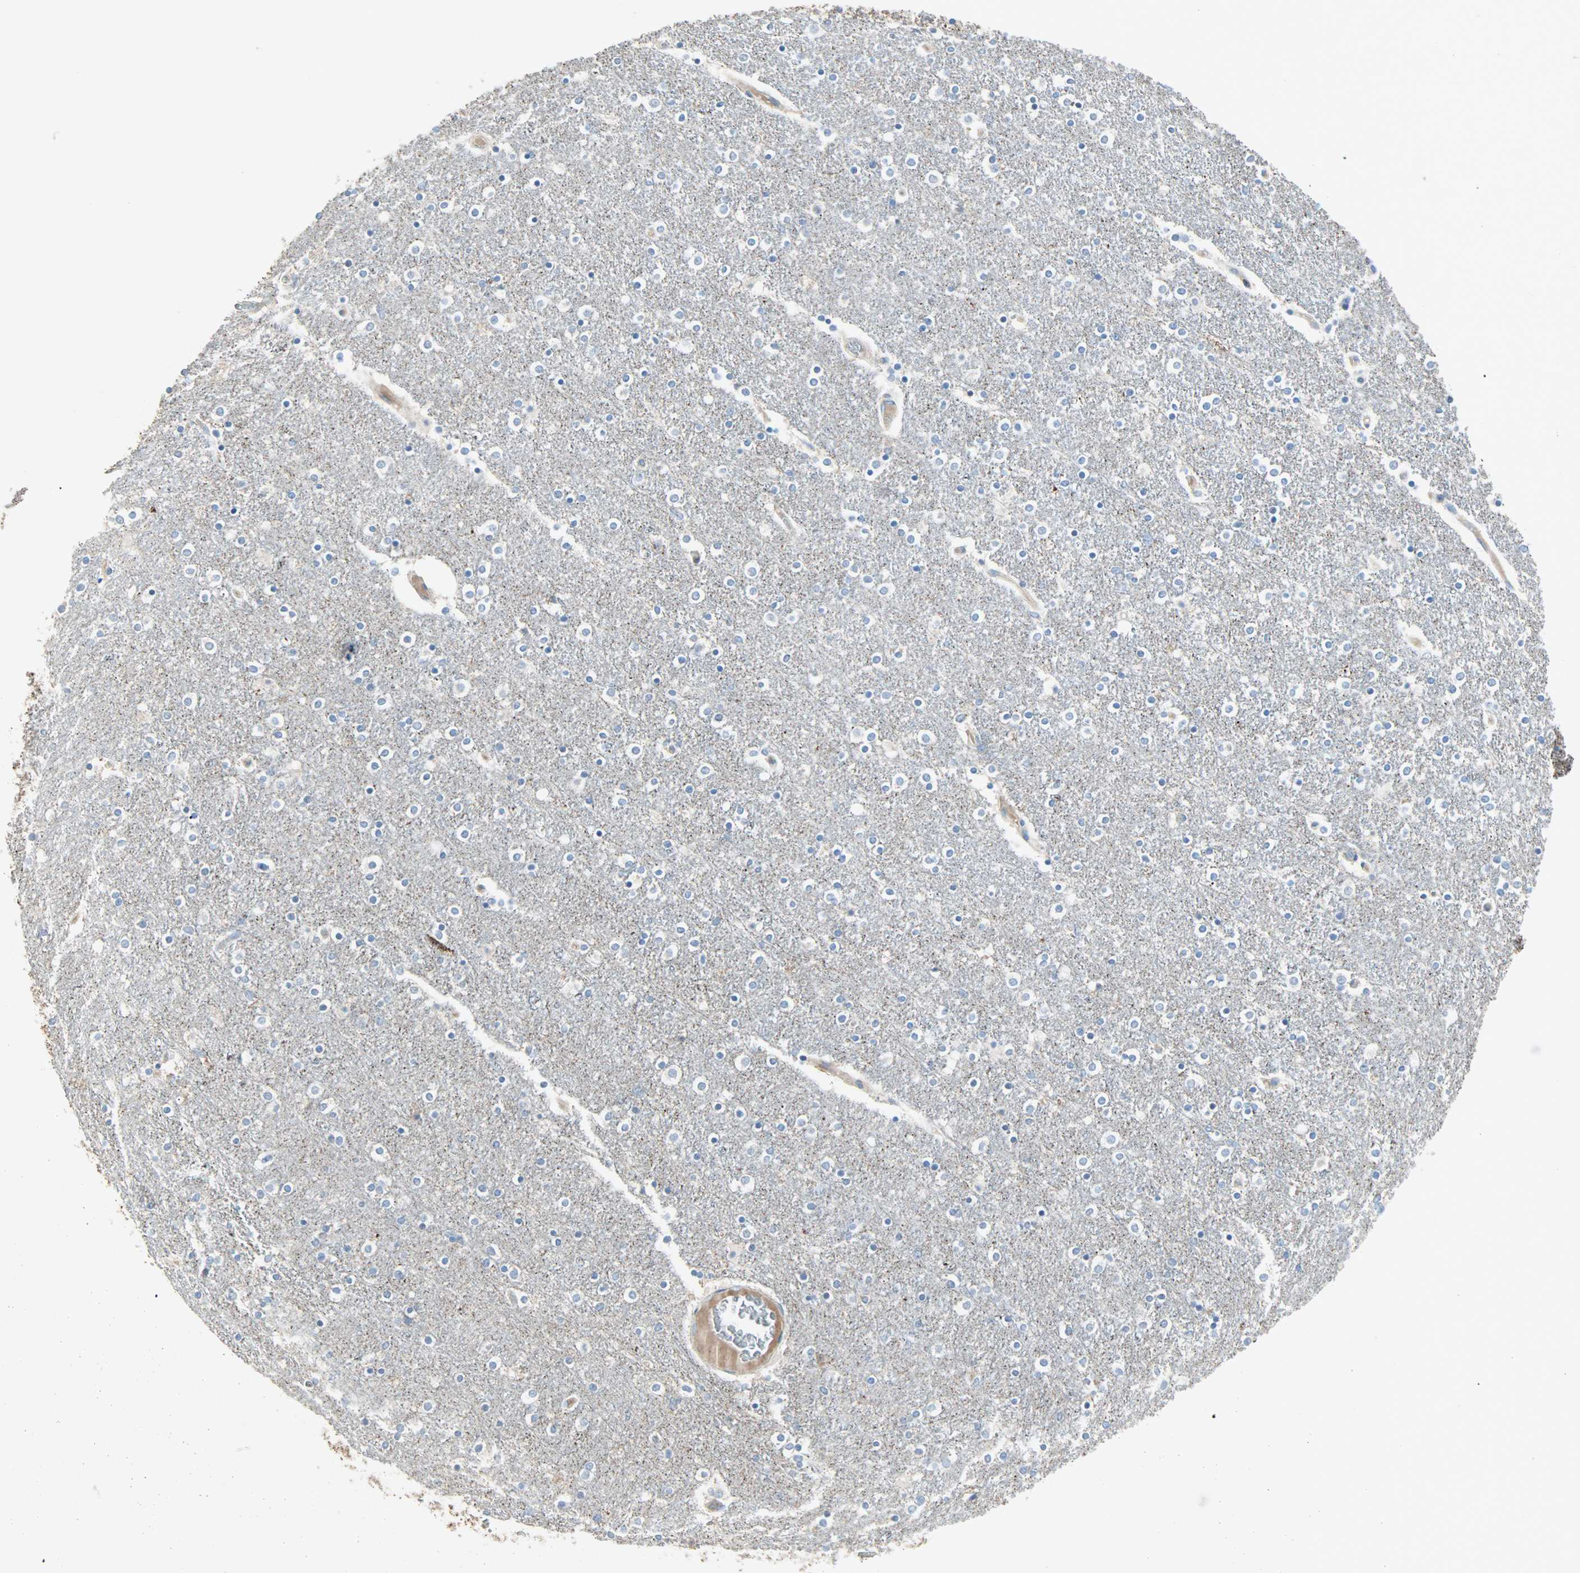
{"staining": {"intensity": "negative", "quantity": "none", "location": "none"}, "tissue": "caudate", "cell_type": "Glial cells", "image_type": "normal", "snomed": [{"axis": "morphology", "description": "Normal tissue, NOS"}, {"axis": "topography", "description": "Lateral ventricle wall"}], "caption": "Immunohistochemistry image of benign caudate stained for a protein (brown), which displays no staining in glial cells.", "gene": "ACVRL1", "patient": {"sex": "female", "age": 54}}